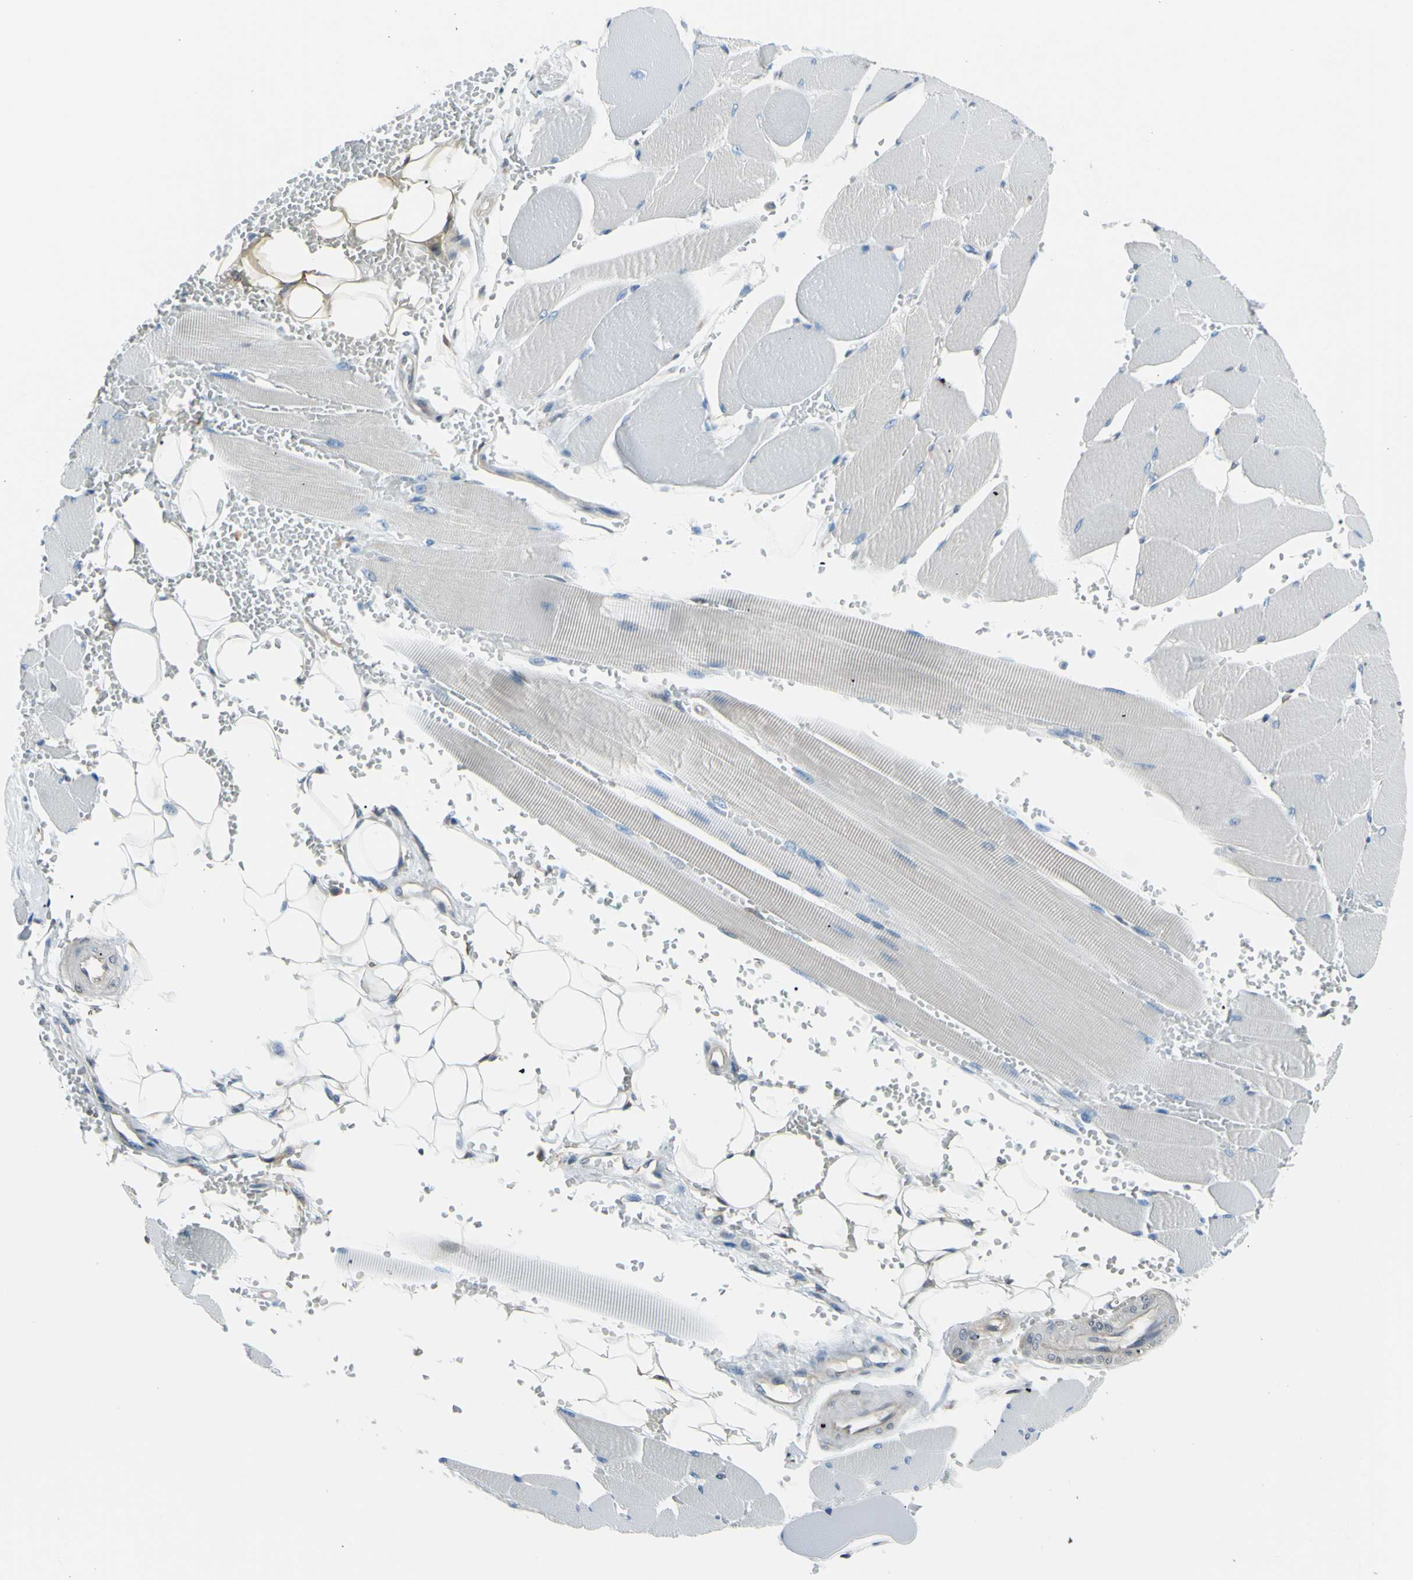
{"staining": {"intensity": "negative", "quantity": "none", "location": "none"}, "tissue": "skeletal muscle", "cell_type": "Myocytes", "image_type": "normal", "snomed": [{"axis": "morphology", "description": "Normal tissue, NOS"}, {"axis": "topography", "description": "Skeletal muscle"}, {"axis": "topography", "description": "Oral tissue"}, {"axis": "topography", "description": "Peripheral nerve tissue"}], "caption": "Micrograph shows no protein staining in myocytes of normal skeletal muscle. The staining is performed using DAB (3,3'-diaminobenzidine) brown chromogen with nuclei counter-stained in using hematoxylin.", "gene": "YWHAQ", "patient": {"sex": "female", "age": 84}}